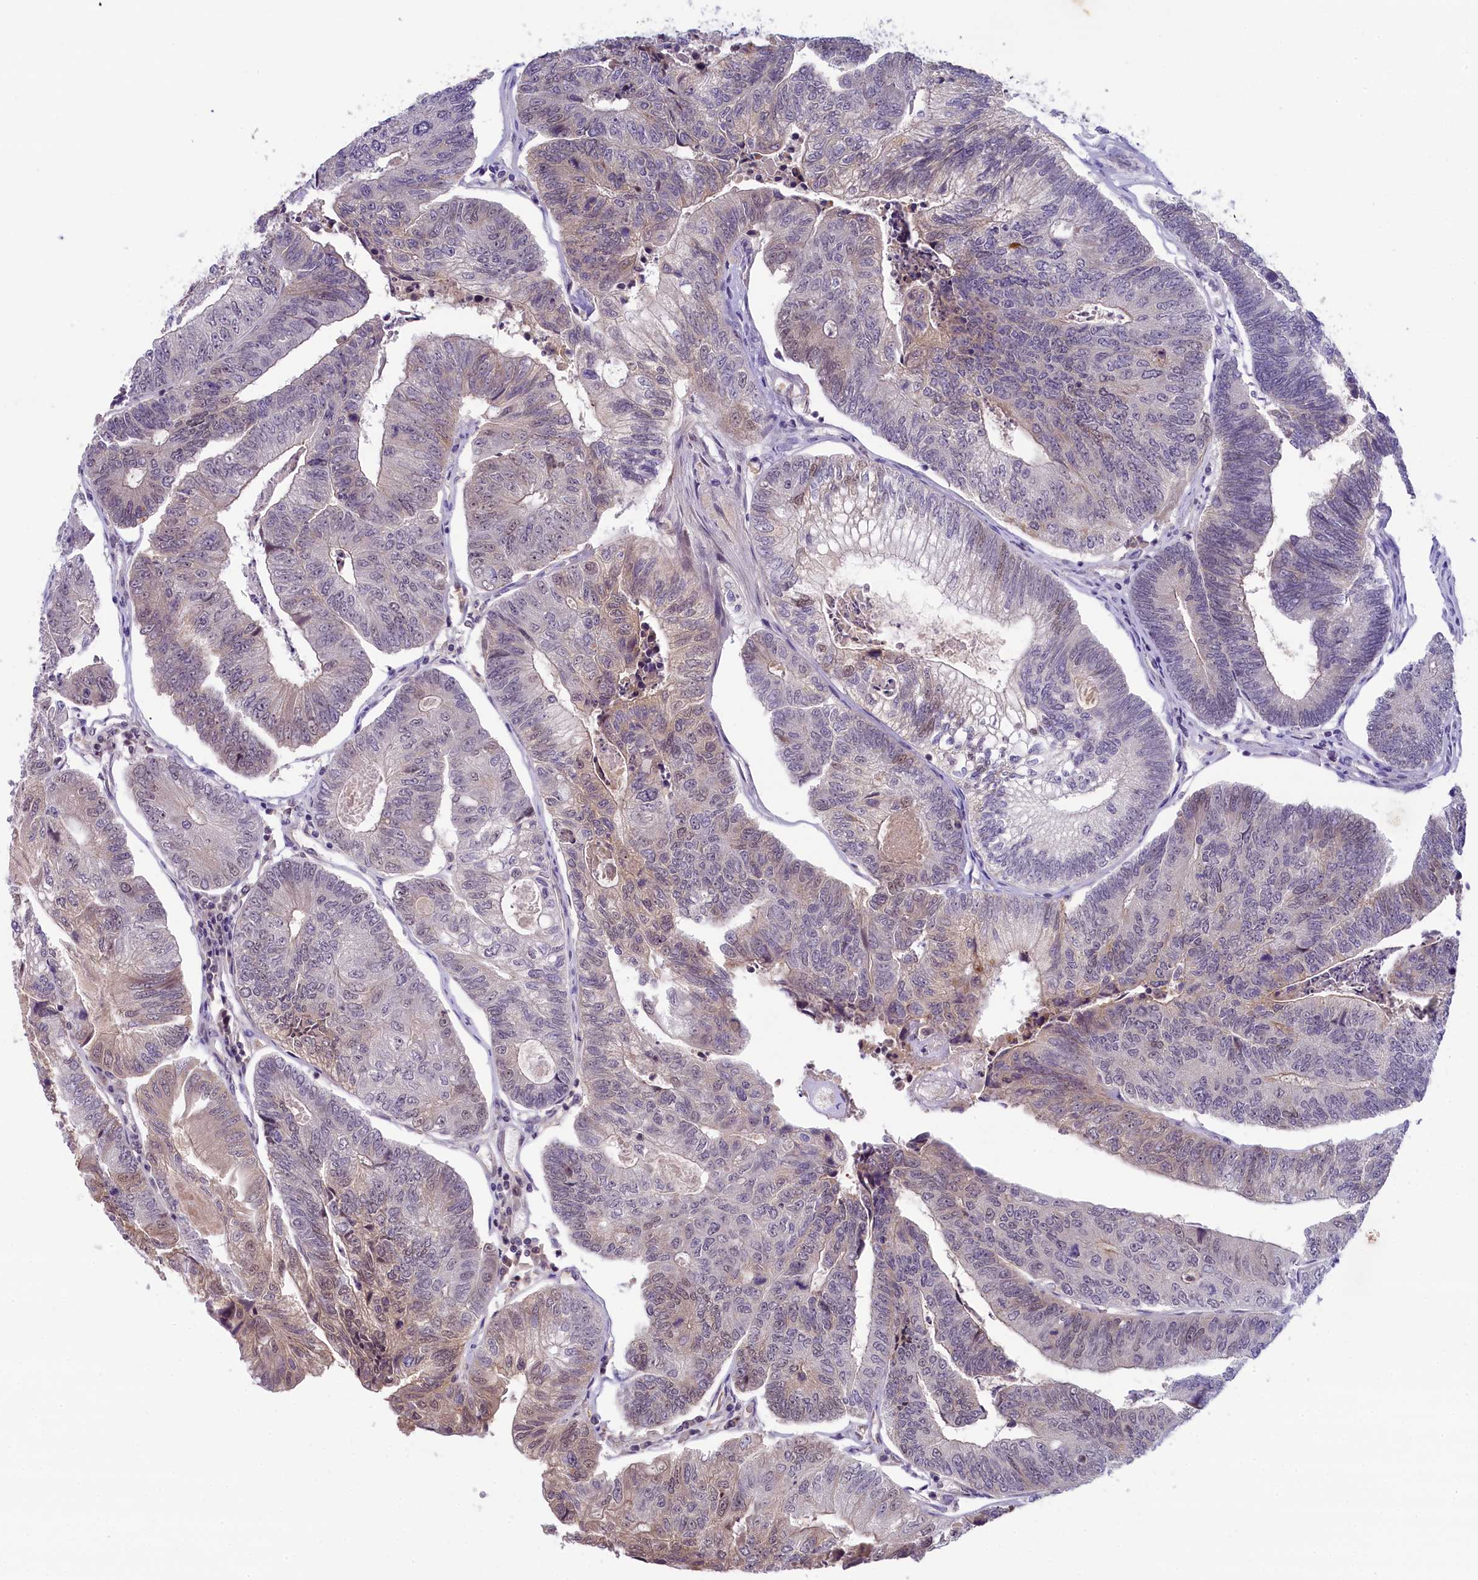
{"staining": {"intensity": "weak", "quantity": "<25%", "location": "nuclear"}, "tissue": "colorectal cancer", "cell_type": "Tumor cells", "image_type": "cancer", "snomed": [{"axis": "morphology", "description": "Adenocarcinoma, NOS"}, {"axis": "topography", "description": "Colon"}], "caption": "An image of adenocarcinoma (colorectal) stained for a protein displays no brown staining in tumor cells.", "gene": "CRAMP1", "patient": {"sex": "female", "age": 67}}